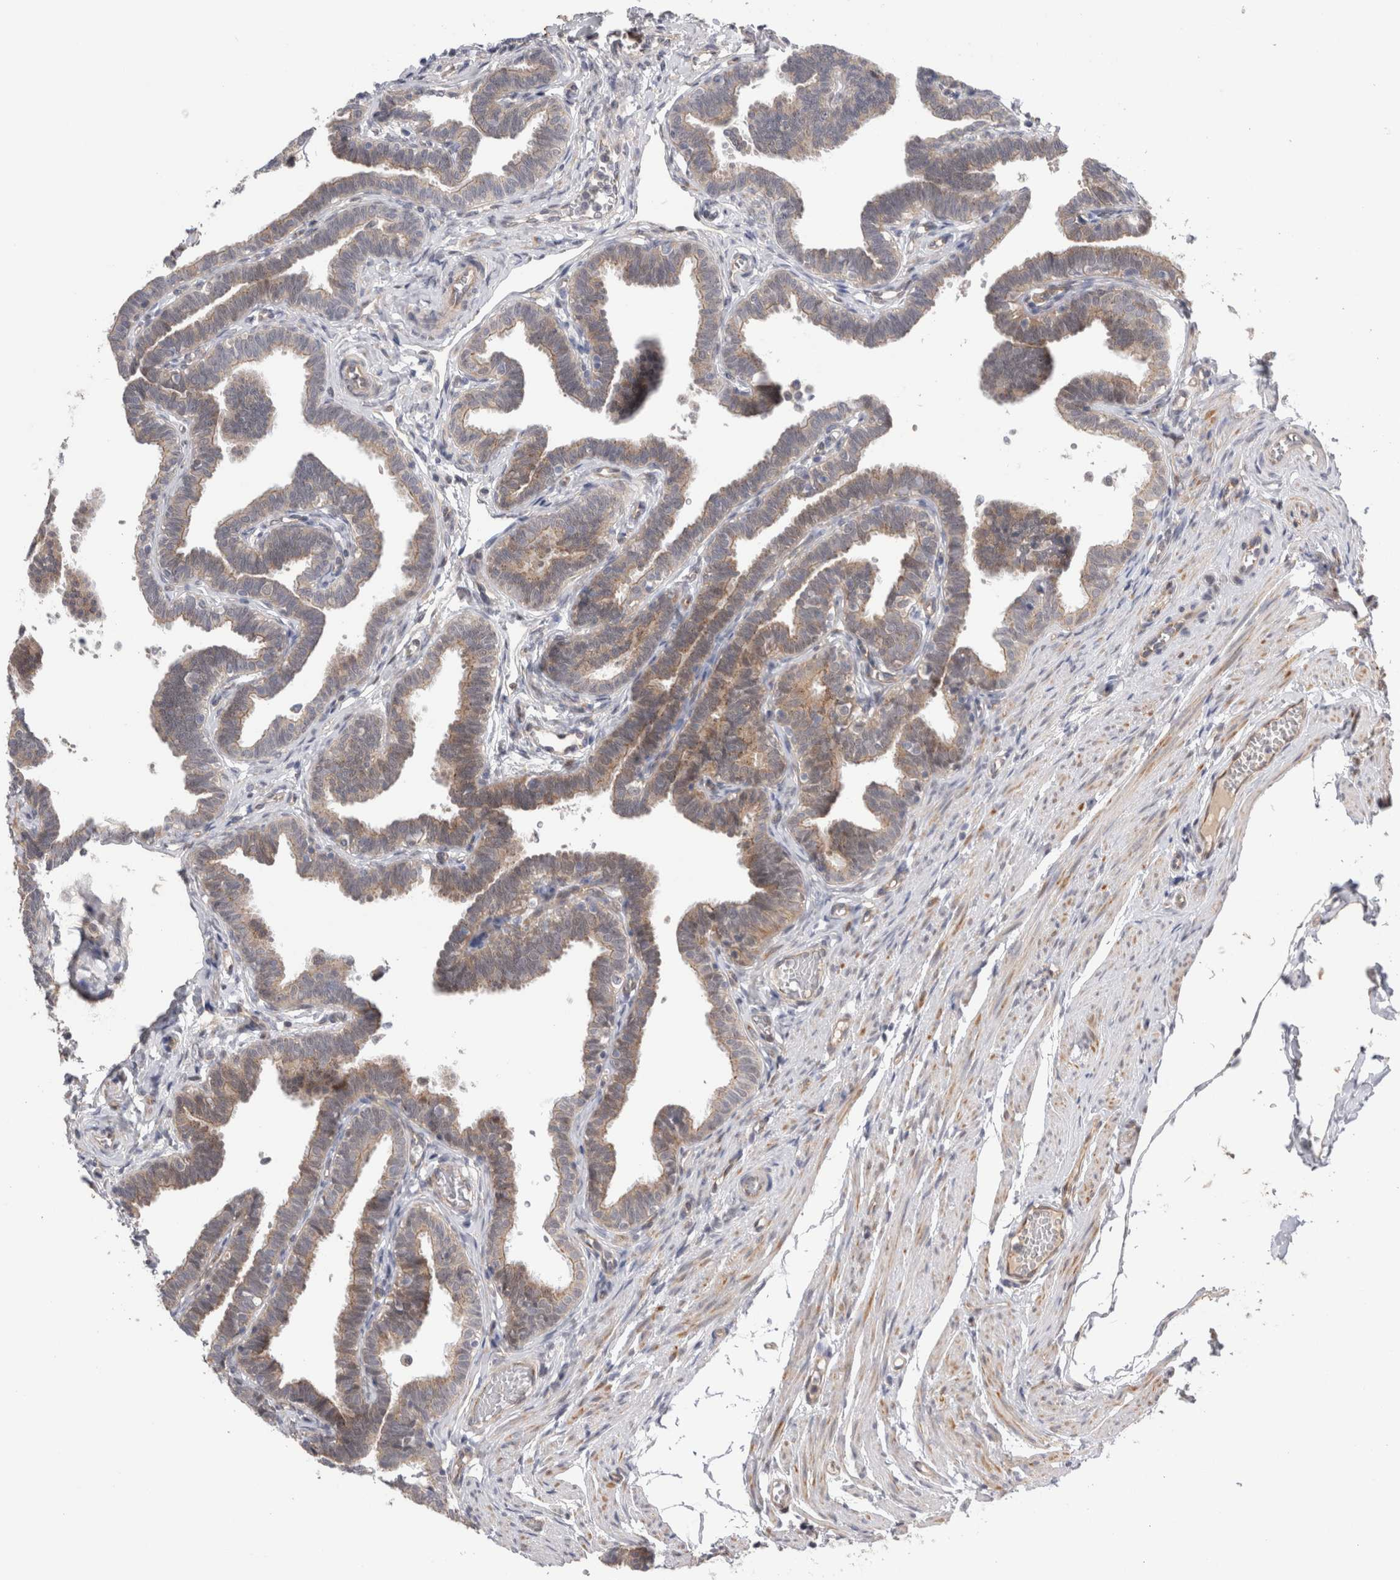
{"staining": {"intensity": "weak", "quantity": ">75%", "location": "cytoplasmic/membranous,nuclear"}, "tissue": "fallopian tube", "cell_type": "Glandular cells", "image_type": "normal", "snomed": [{"axis": "morphology", "description": "Normal tissue, NOS"}, {"axis": "topography", "description": "Fallopian tube"}, {"axis": "topography", "description": "Ovary"}], "caption": "Protein staining demonstrates weak cytoplasmic/membranous,nuclear expression in about >75% of glandular cells in unremarkable fallopian tube. Using DAB (3,3'-diaminobenzidine) (brown) and hematoxylin (blue) stains, captured at high magnification using brightfield microscopy.", "gene": "TAFA5", "patient": {"sex": "female", "age": 23}}